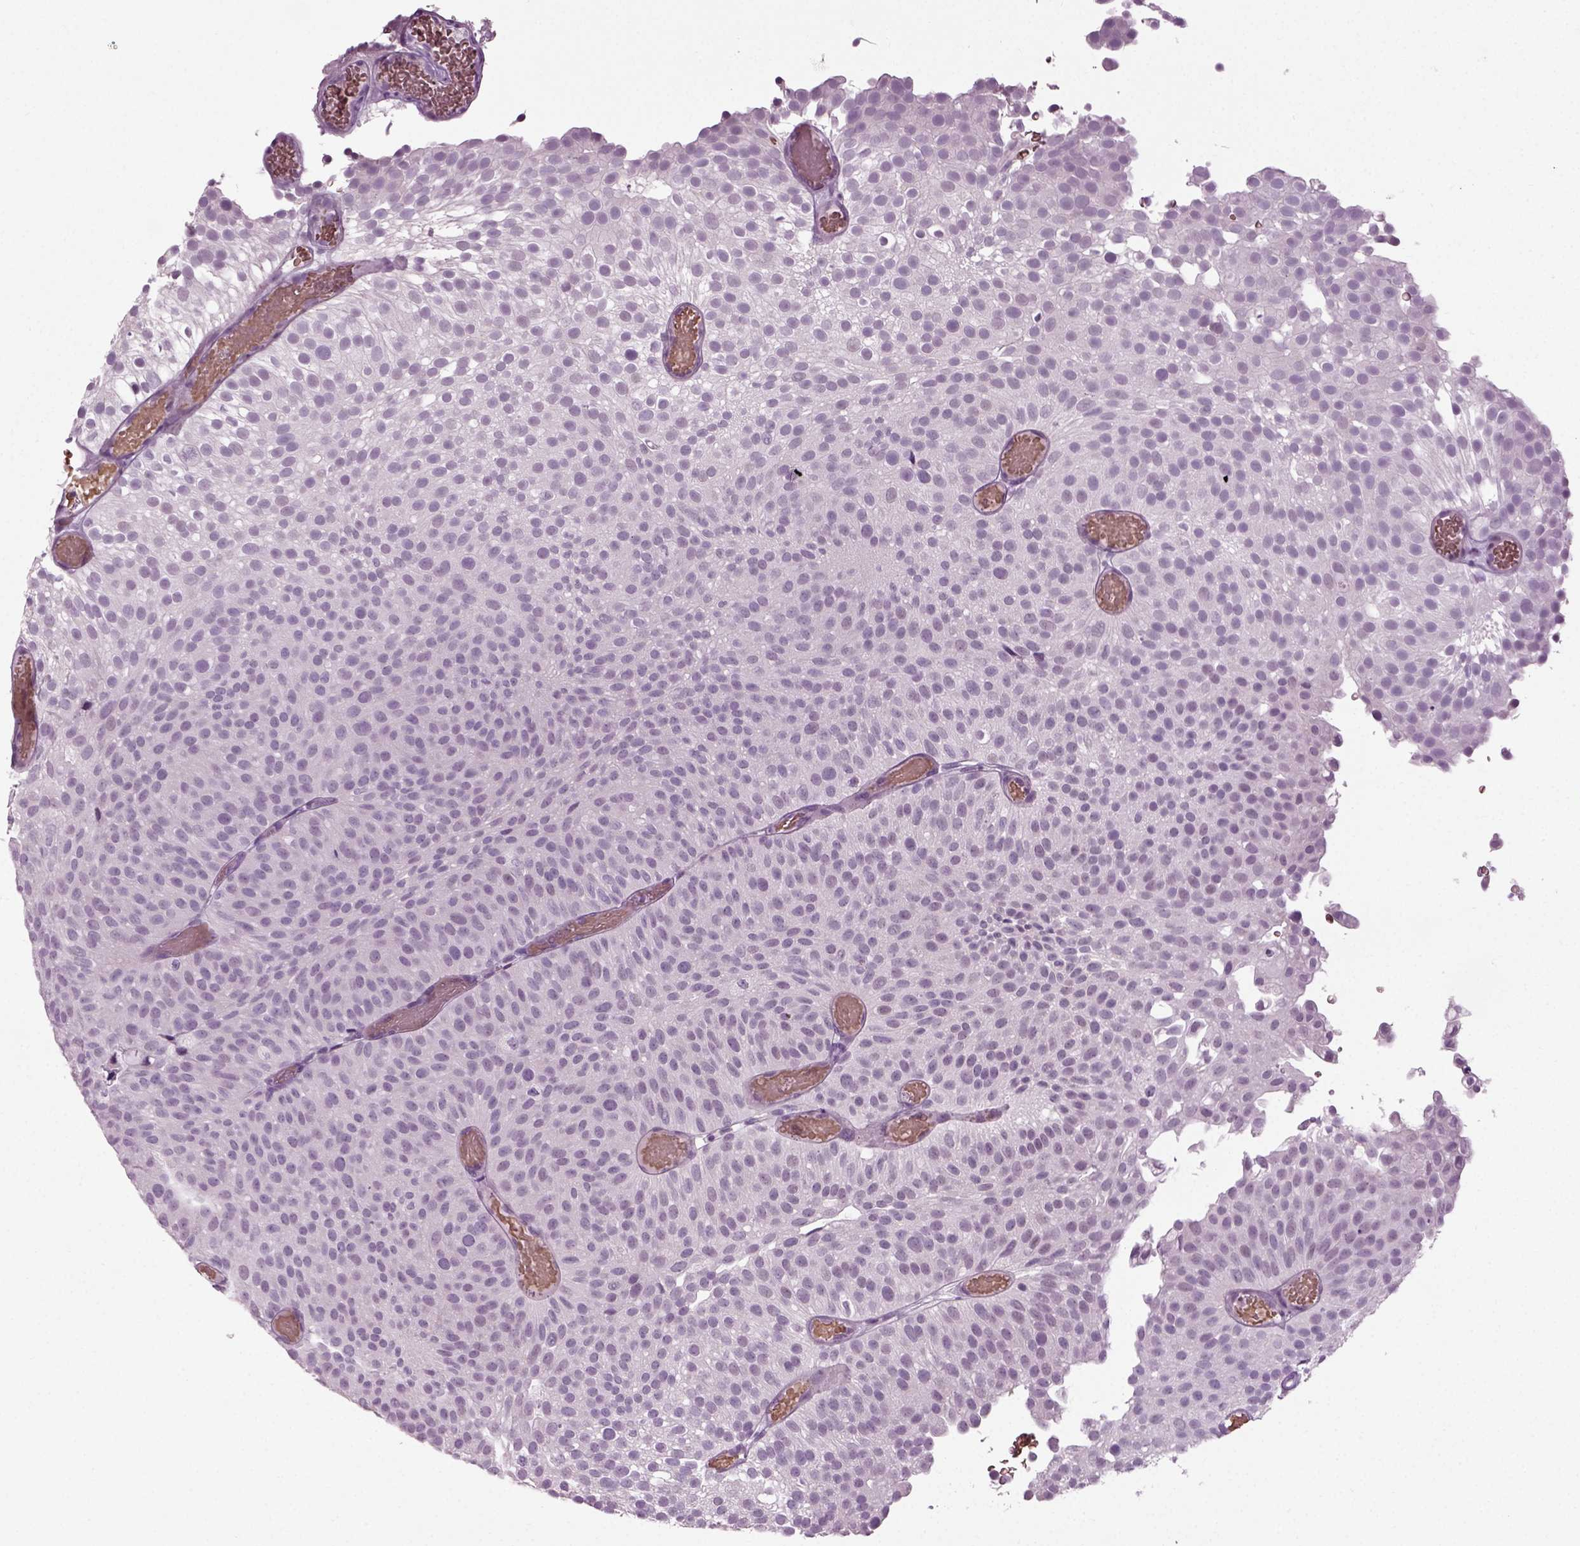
{"staining": {"intensity": "negative", "quantity": "none", "location": "none"}, "tissue": "urothelial cancer", "cell_type": "Tumor cells", "image_type": "cancer", "snomed": [{"axis": "morphology", "description": "Urothelial carcinoma, Low grade"}, {"axis": "topography", "description": "Urinary bladder"}], "caption": "Immunohistochemical staining of human low-grade urothelial carcinoma exhibits no significant expression in tumor cells.", "gene": "ZC2HC1C", "patient": {"sex": "male", "age": 78}}